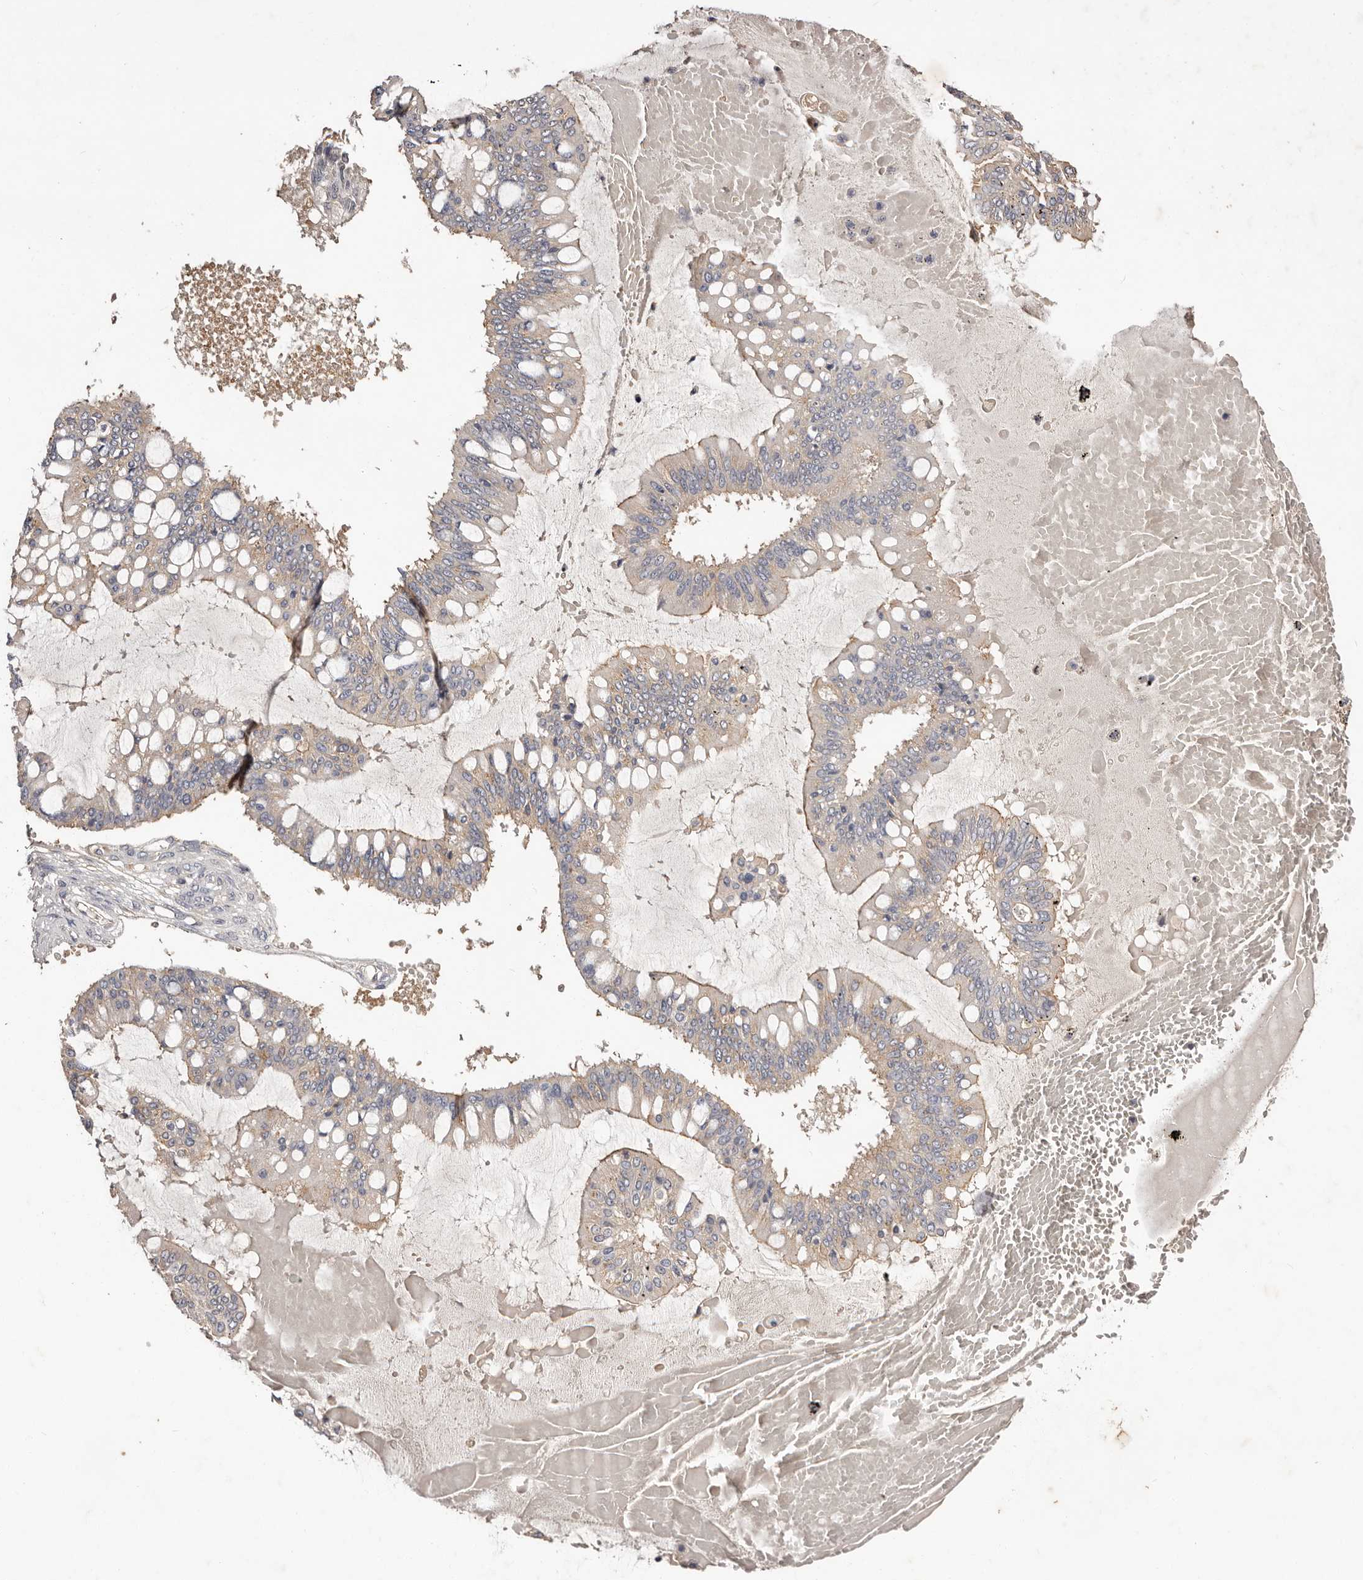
{"staining": {"intensity": "negative", "quantity": "none", "location": "none"}, "tissue": "ovarian cancer", "cell_type": "Tumor cells", "image_type": "cancer", "snomed": [{"axis": "morphology", "description": "Cystadenocarcinoma, mucinous, NOS"}, {"axis": "topography", "description": "Ovary"}], "caption": "Tumor cells show no significant positivity in ovarian cancer (mucinous cystadenocarcinoma).", "gene": "LTV1", "patient": {"sex": "female", "age": 73}}